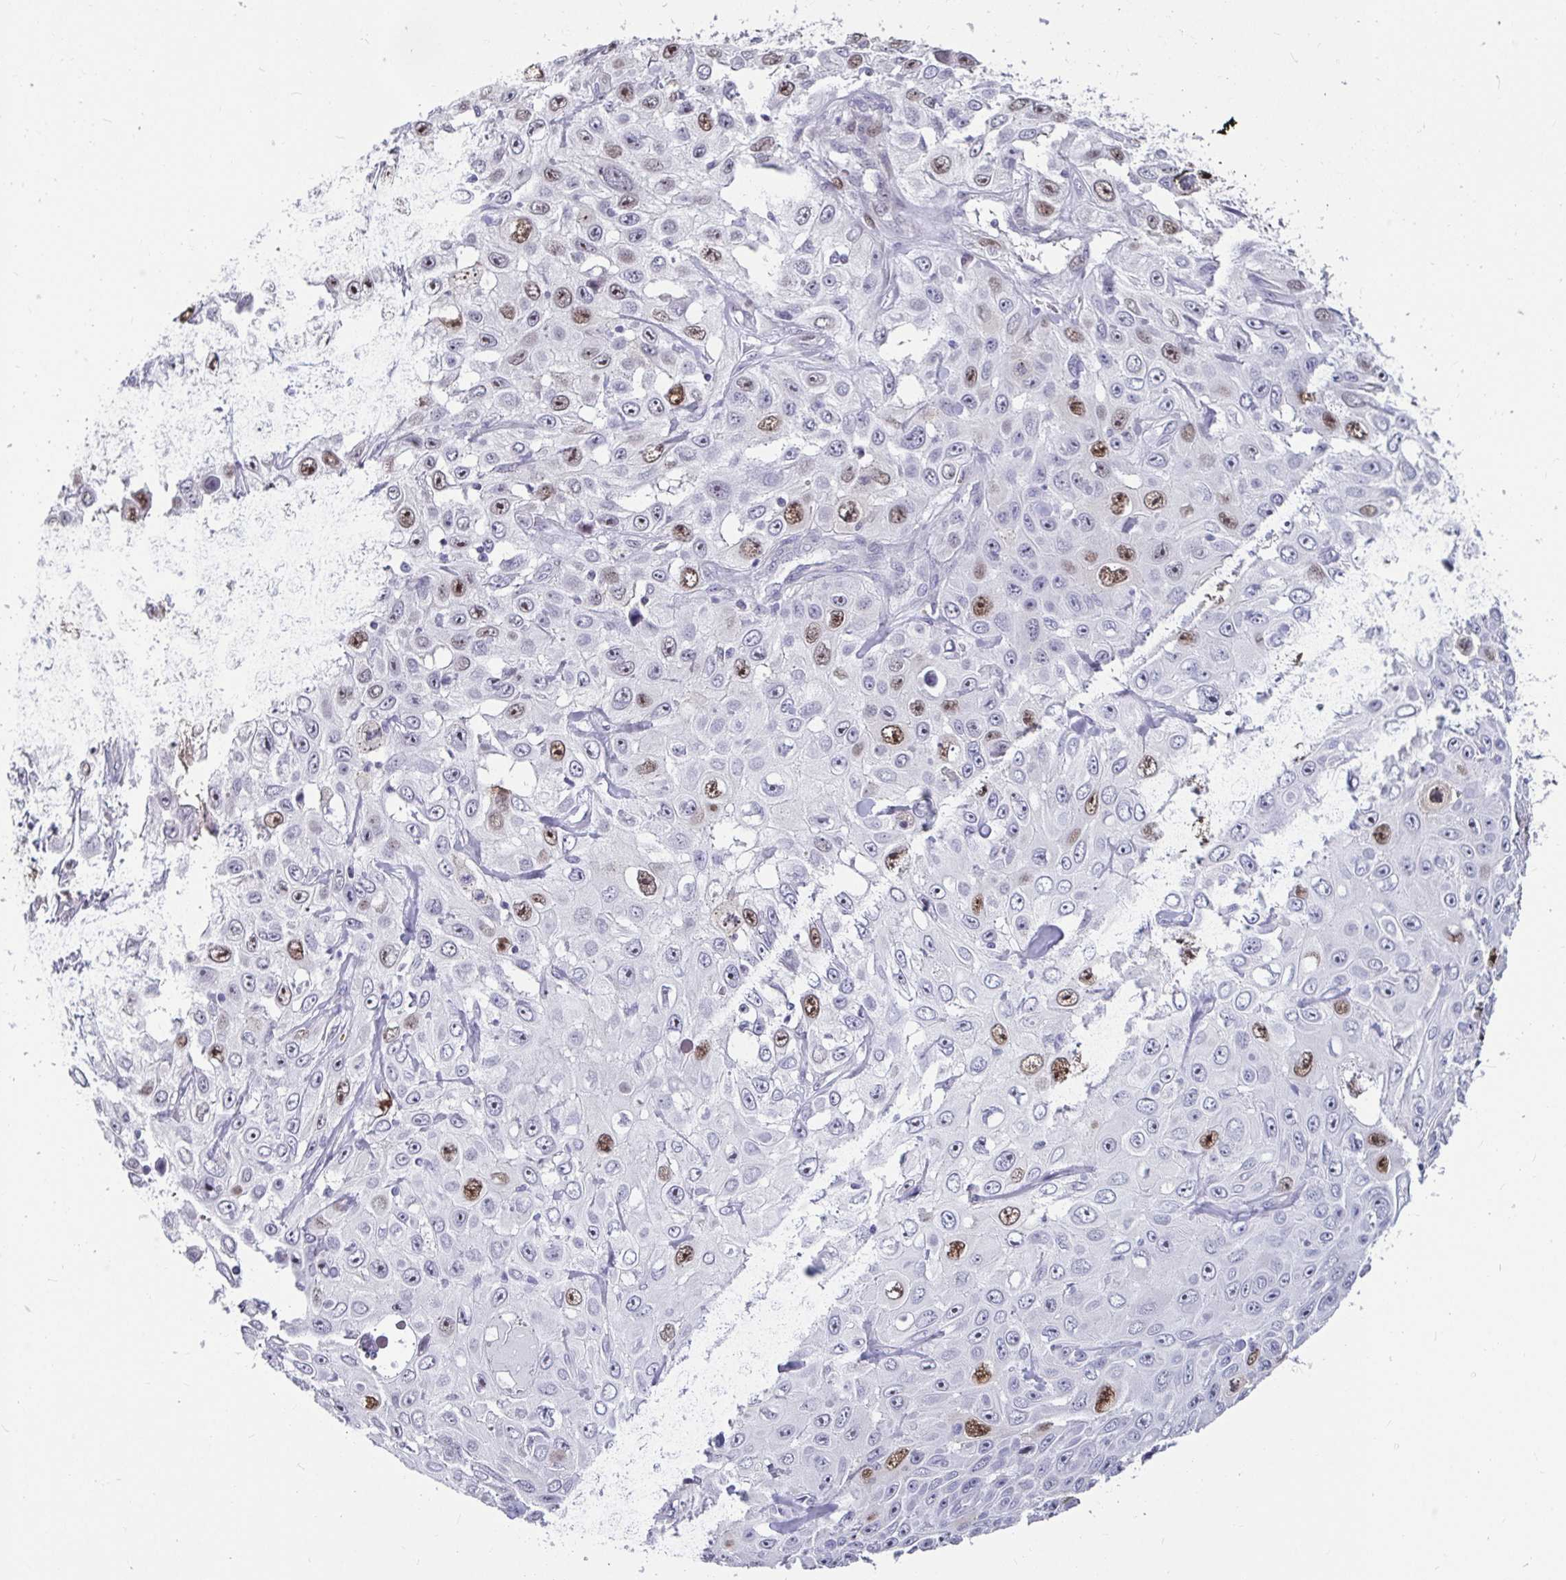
{"staining": {"intensity": "moderate", "quantity": "<25%", "location": "nuclear"}, "tissue": "skin cancer", "cell_type": "Tumor cells", "image_type": "cancer", "snomed": [{"axis": "morphology", "description": "Squamous cell carcinoma, NOS"}, {"axis": "topography", "description": "Skin"}], "caption": "Protein positivity by immunohistochemistry (IHC) exhibits moderate nuclear staining in approximately <25% of tumor cells in skin squamous cell carcinoma.", "gene": "ANLN", "patient": {"sex": "male", "age": 82}}